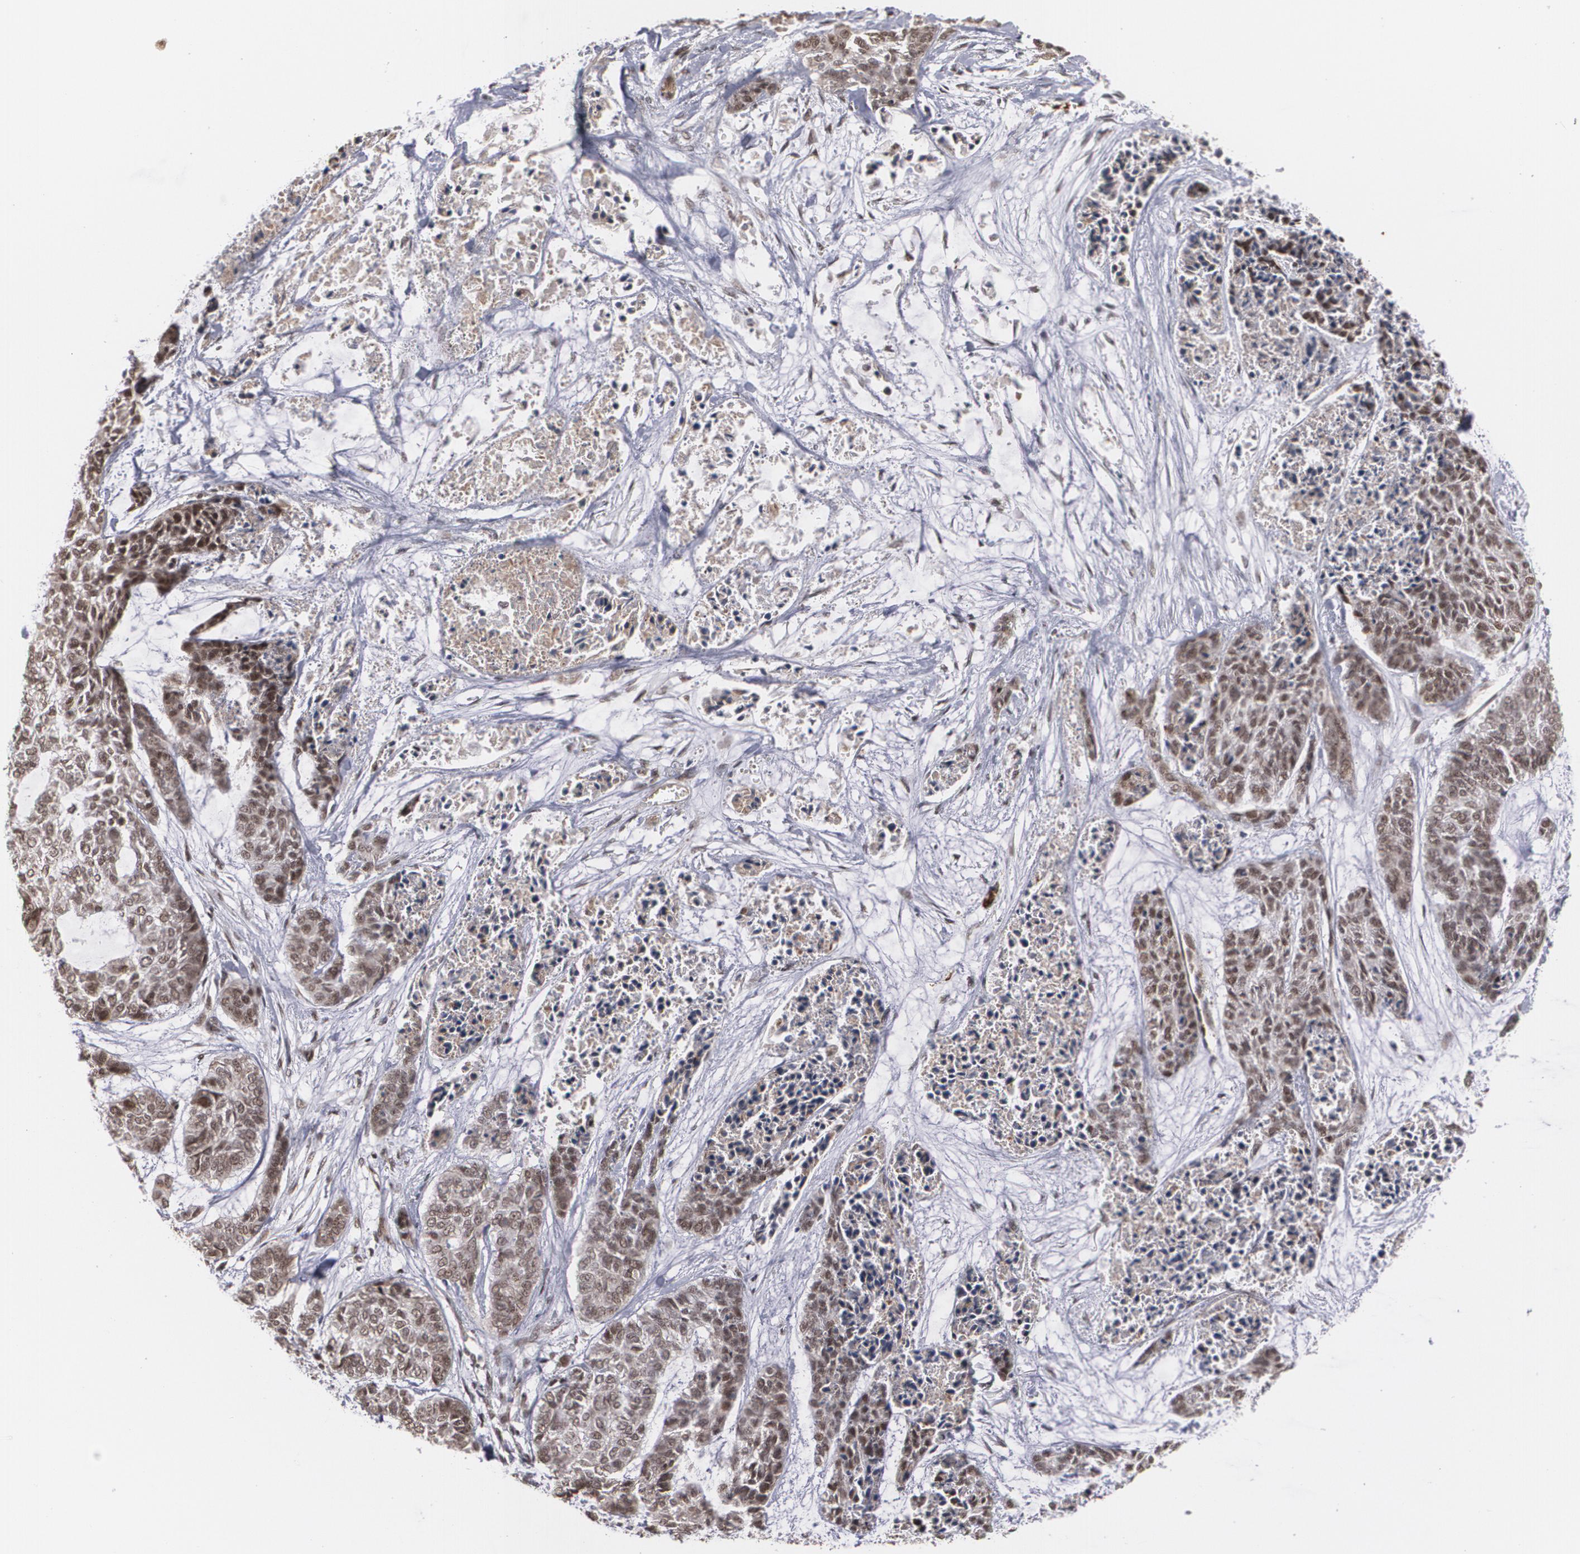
{"staining": {"intensity": "moderate", "quantity": ">75%", "location": "nuclear"}, "tissue": "skin cancer", "cell_type": "Tumor cells", "image_type": "cancer", "snomed": [{"axis": "morphology", "description": "Basal cell carcinoma"}, {"axis": "topography", "description": "Skin"}], "caption": "Tumor cells show medium levels of moderate nuclear positivity in about >75% of cells in skin cancer (basal cell carcinoma).", "gene": "ZNF75A", "patient": {"sex": "female", "age": 64}}